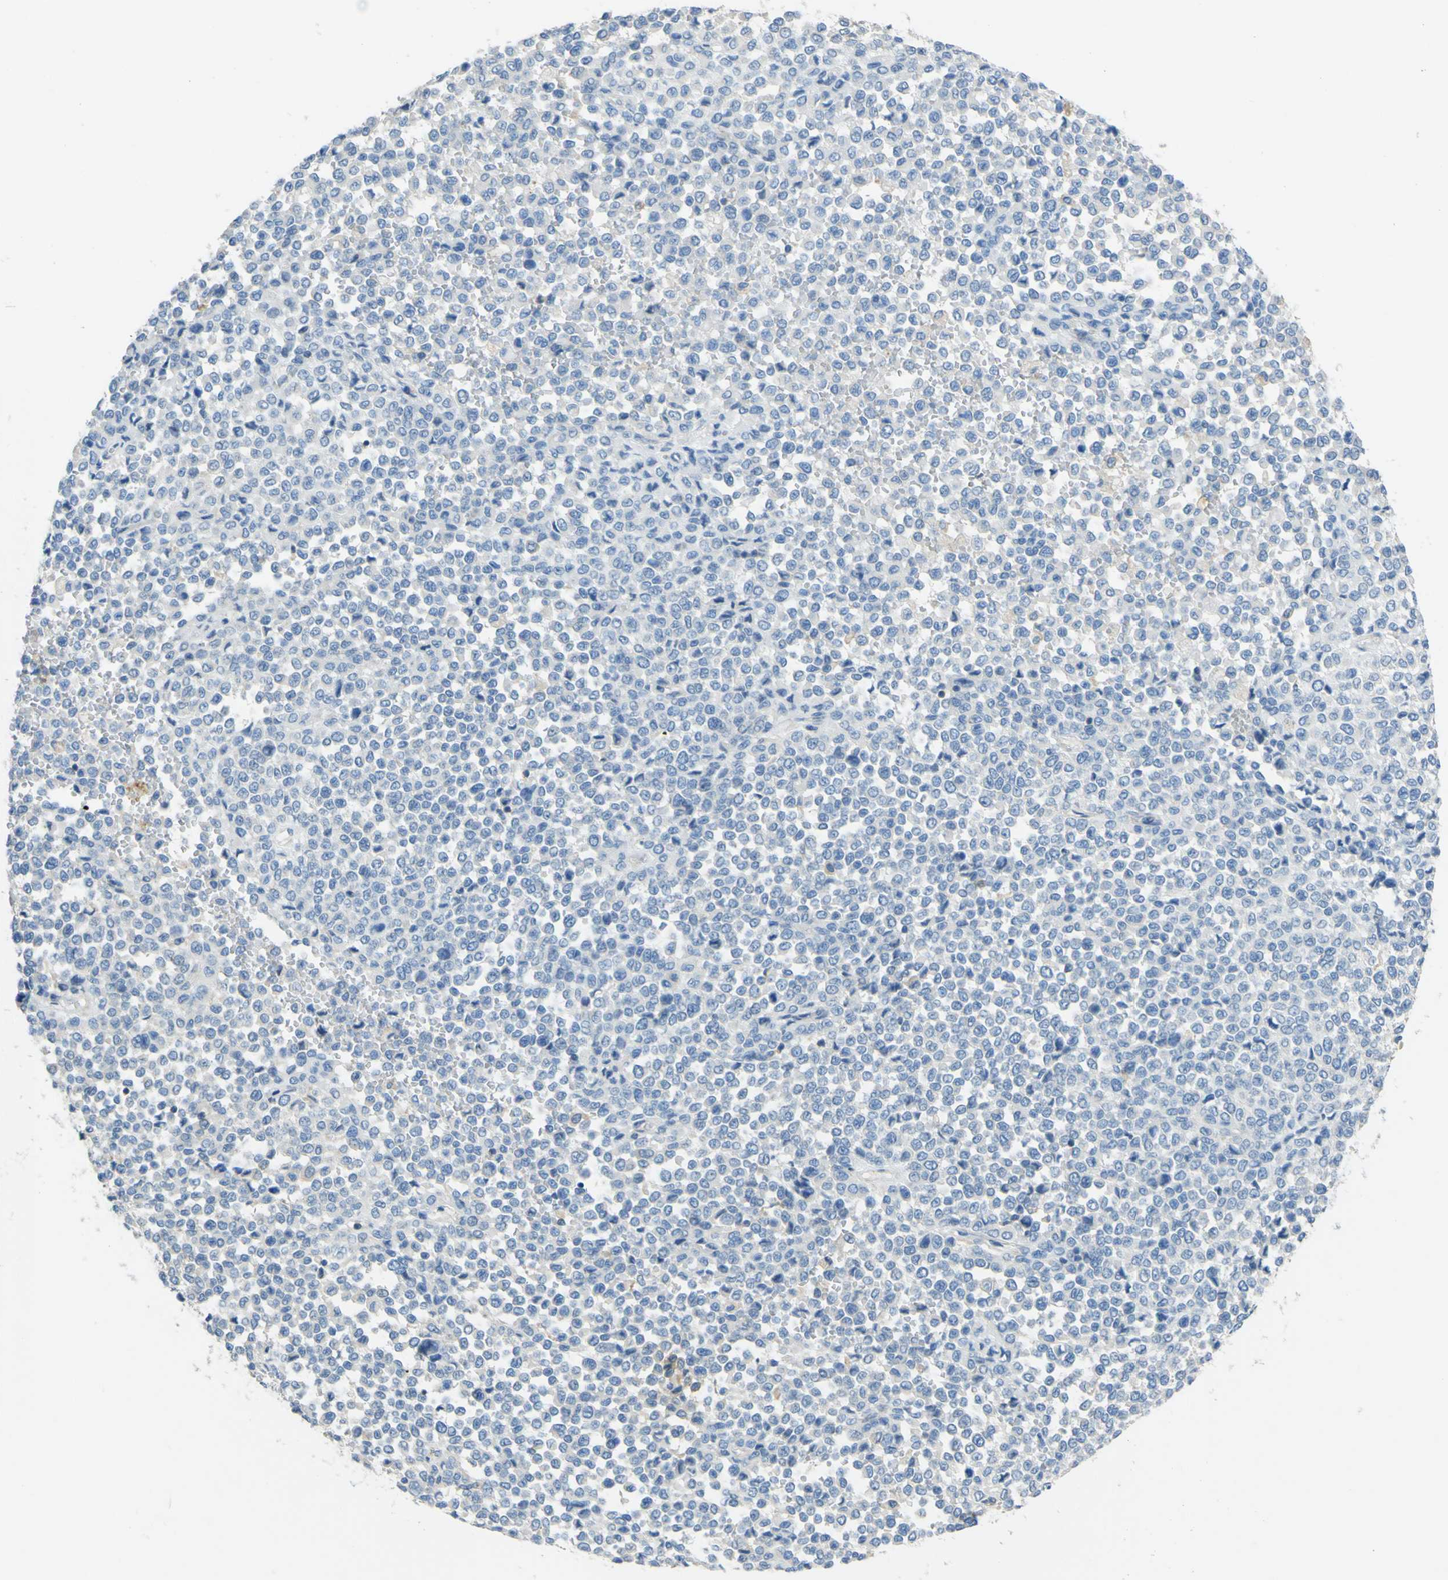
{"staining": {"intensity": "negative", "quantity": "none", "location": "none"}, "tissue": "melanoma", "cell_type": "Tumor cells", "image_type": "cancer", "snomed": [{"axis": "morphology", "description": "Malignant melanoma, Metastatic site"}, {"axis": "topography", "description": "Pancreas"}], "caption": "A photomicrograph of human malignant melanoma (metastatic site) is negative for staining in tumor cells.", "gene": "OGN", "patient": {"sex": "female", "age": 30}}